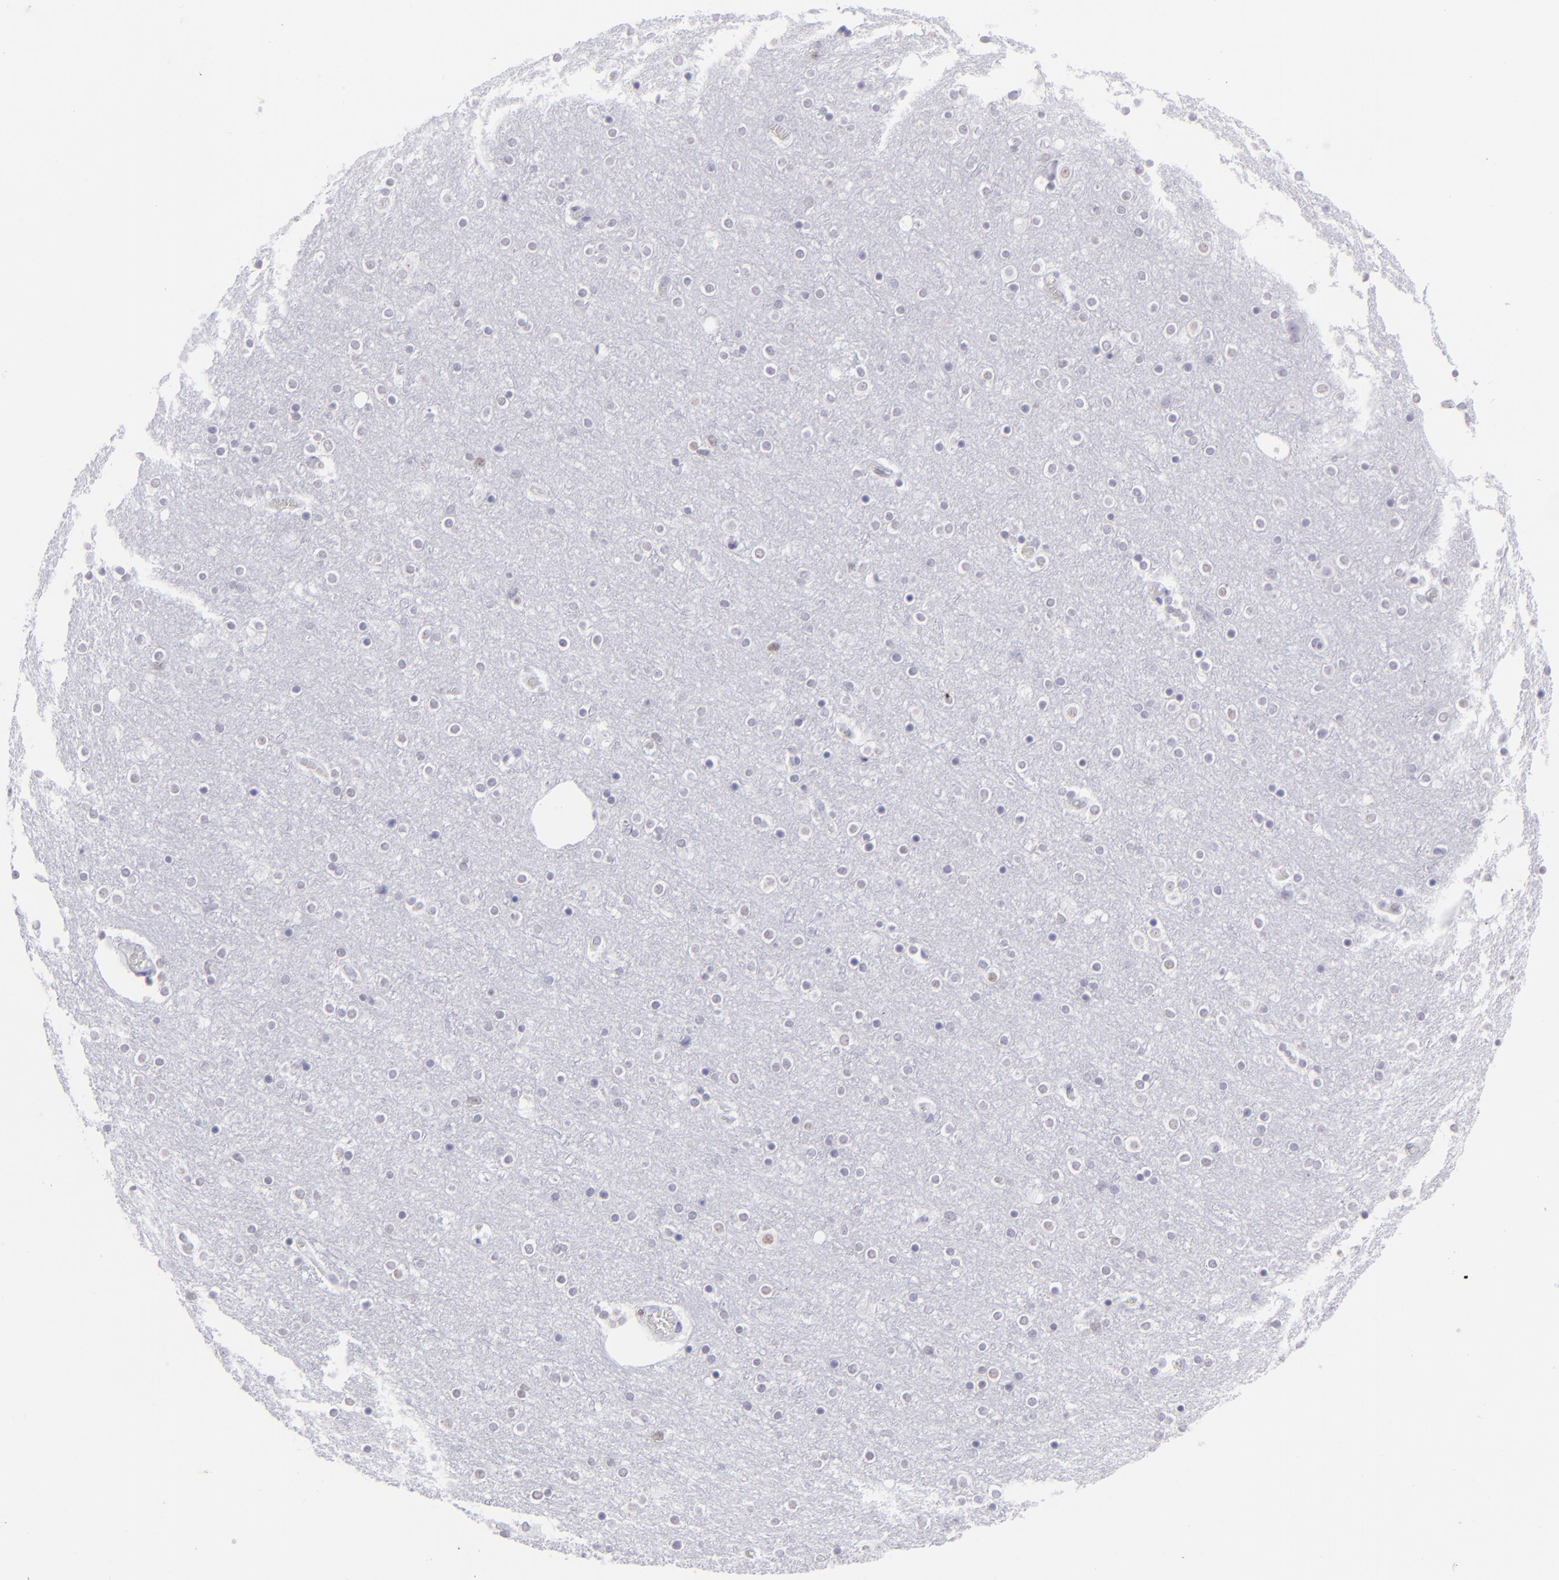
{"staining": {"intensity": "negative", "quantity": "none", "location": "none"}, "tissue": "cerebral cortex", "cell_type": "Endothelial cells", "image_type": "normal", "snomed": [{"axis": "morphology", "description": "Normal tissue, NOS"}, {"axis": "topography", "description": "Cerebral cortex"}], "caption": "This histopathology image is of benign cerebral cortex stained with immunohistochemistry to label a protein in brown with the nuclei are counter-stained blue. There is no staining in endothelial cells.", "gene": "MITF", "patient": {"sex": "female", "age": 54}}